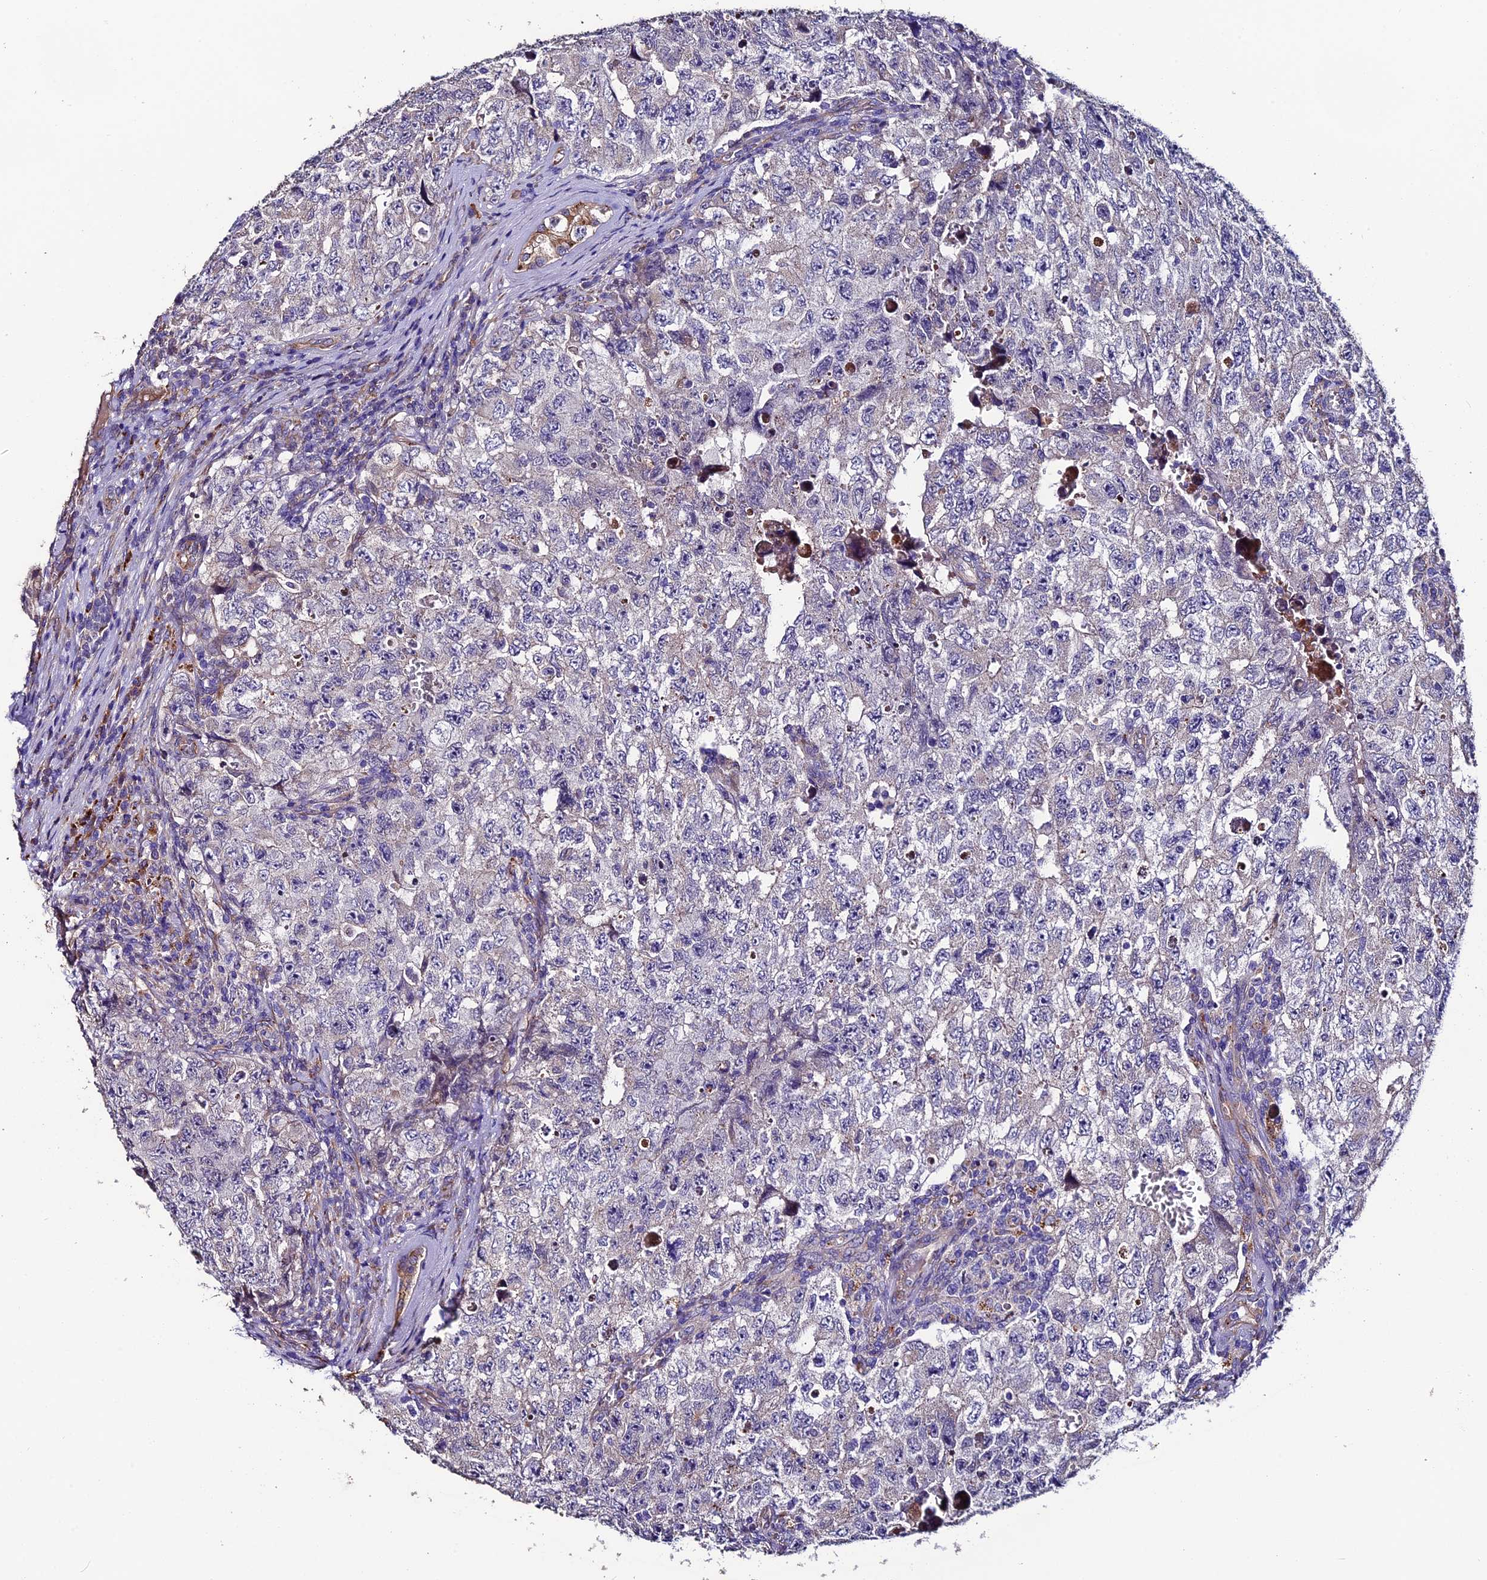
{"staining": {"intensity": "negative", "quantity": "none", "location": "none"}, "tissue": "testis cancer", "cell_type": "Tumor cells", "image_type": "cancer", "snomed": [{"axis": "morphology", "description": "Carcinoma, Embryonal, NOS"}, {"axis": "topography", "description": "Testis"}], "caption": "There is no significant expression in tumor cells of embryonal carcinoma (testis).", "gene": "CLN5", "patient": {"sex": "male", "age": 17}}